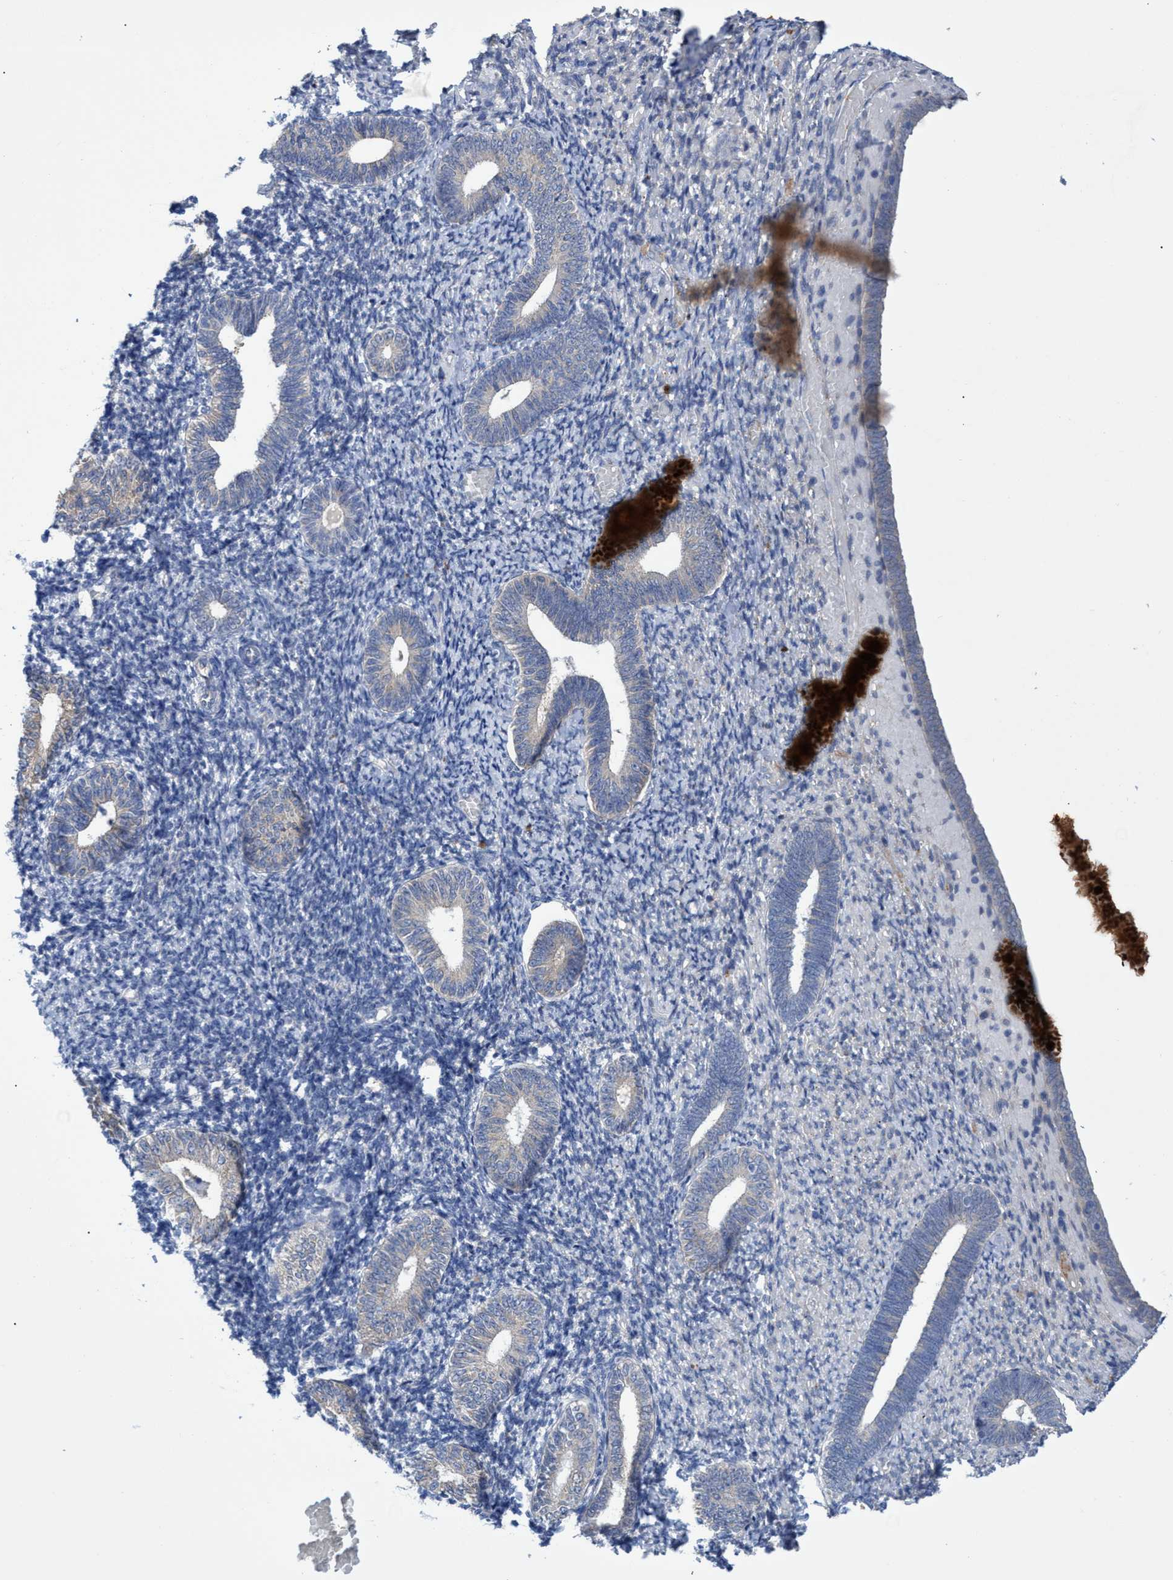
{"staining": {"intensity": "weak", "quantity": "<25%", "location": "cytoplasmic/membranous"}, "tissue": "endometrium", "cell_type": "Cells in endometrial stroma", "image_type": "normal", "snomed": [{"axis": "morphology", "description": "Normal tissue, NOS"}, {"axis": "topography", "description": "Endometrium"}], "caption": "Immunohistochemical staining of benign human endometrium demonstrates no significant staining in cells in endometrial stroma. (Stains: DAB immunohistochemistry with hematoxylin counter stain, Microscopy: brightfield microscopy at high magnification).", "gene": "SVEP1", "patient": {"sex": "female", "age": 66}}